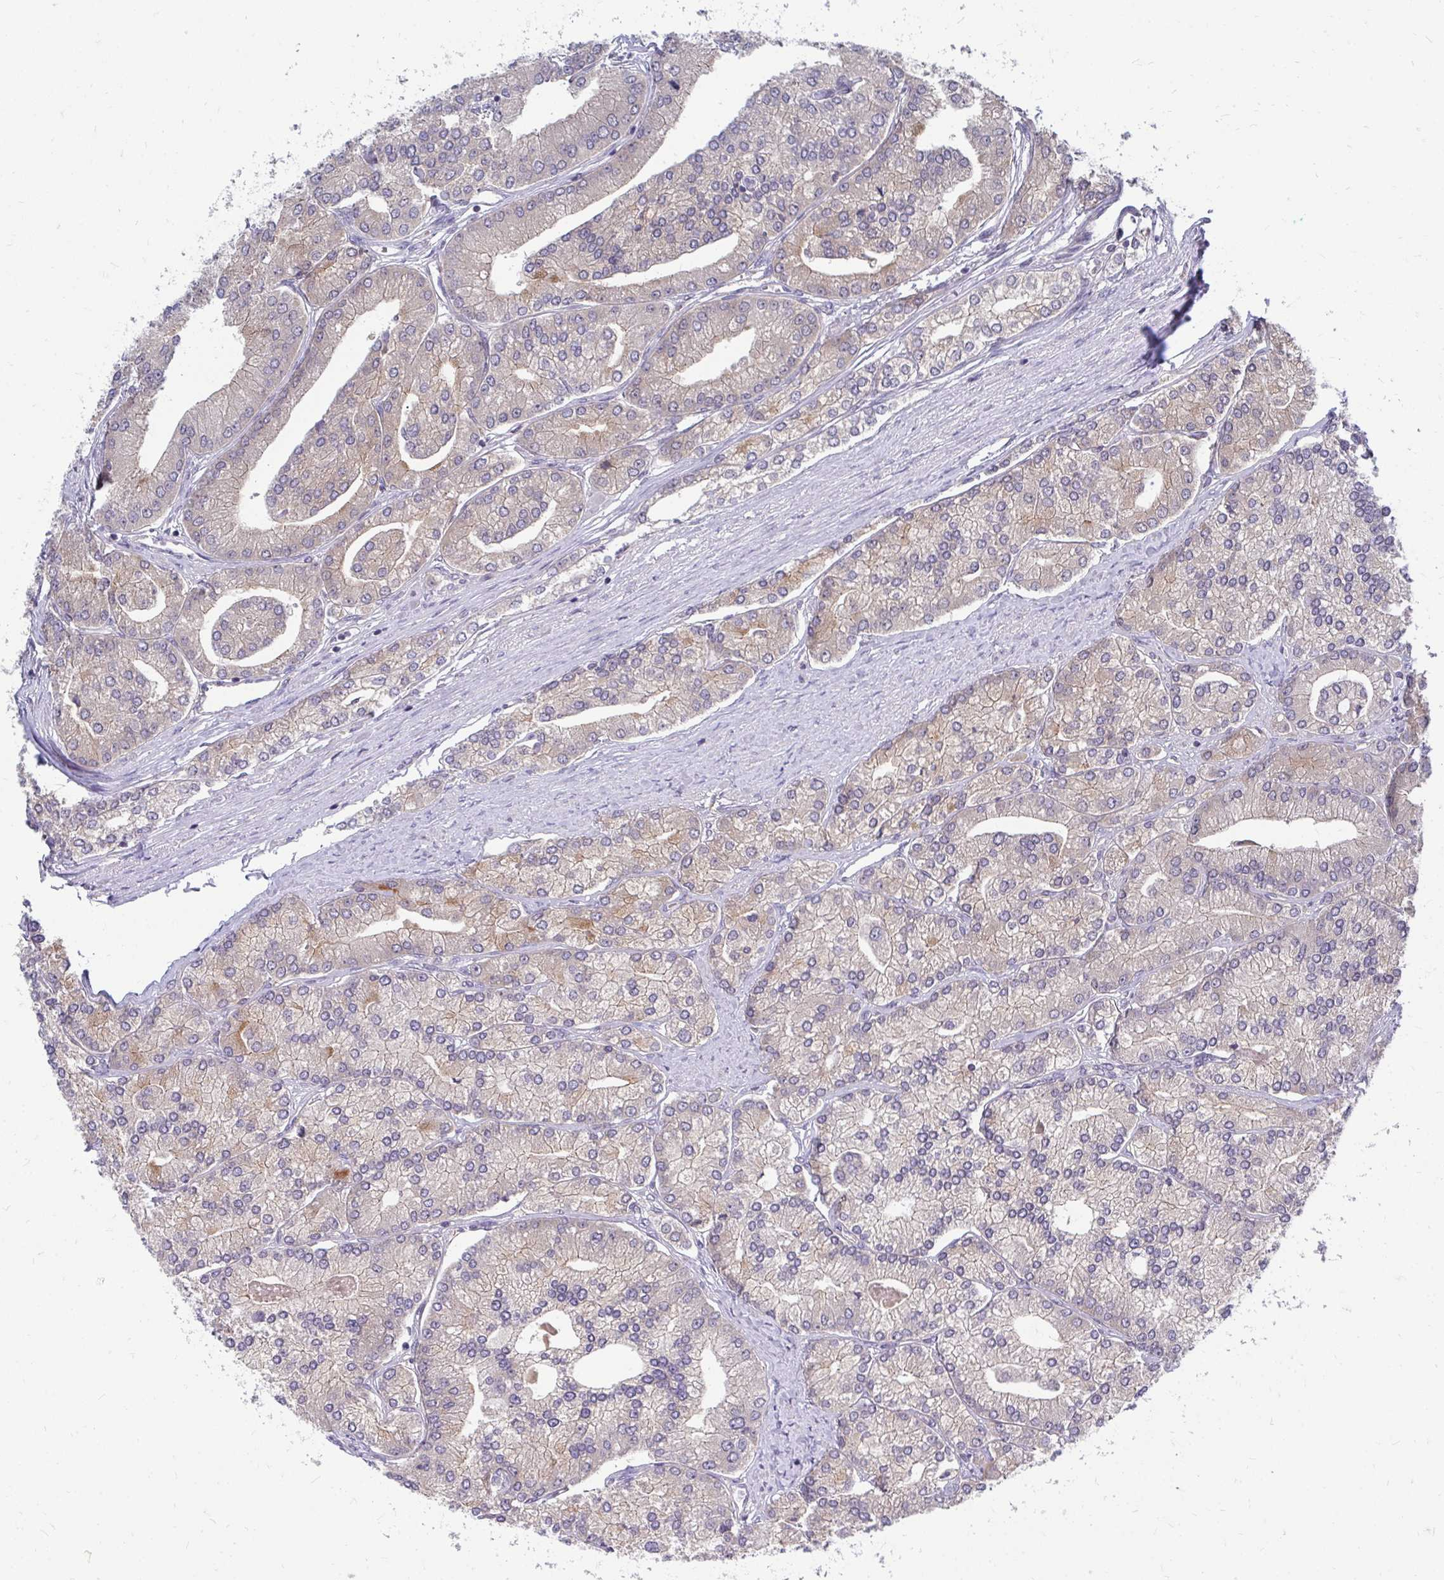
{"staining": {"intensity": "negative", "quantity": "none", "location": "none"}, "tissue": "prostate cancer", "cell_type": "Tumor cells", "image_type": "cancer", "snomed": [{"axis": "morphology", "description": "Adenocarcinoma, High grade"}, {"axis": "topography", "description": "Prostate"}], "caption": "IHC photomicrograph of neoplastic tissue: human high-grade adenocarcinoma (prostate) stained with DAB (3,3'-diaminobenzidine) shows no significant protein expression in tumor cells.", "gene": "MROH8", "patient": {"sex": "male", "age": 61}}